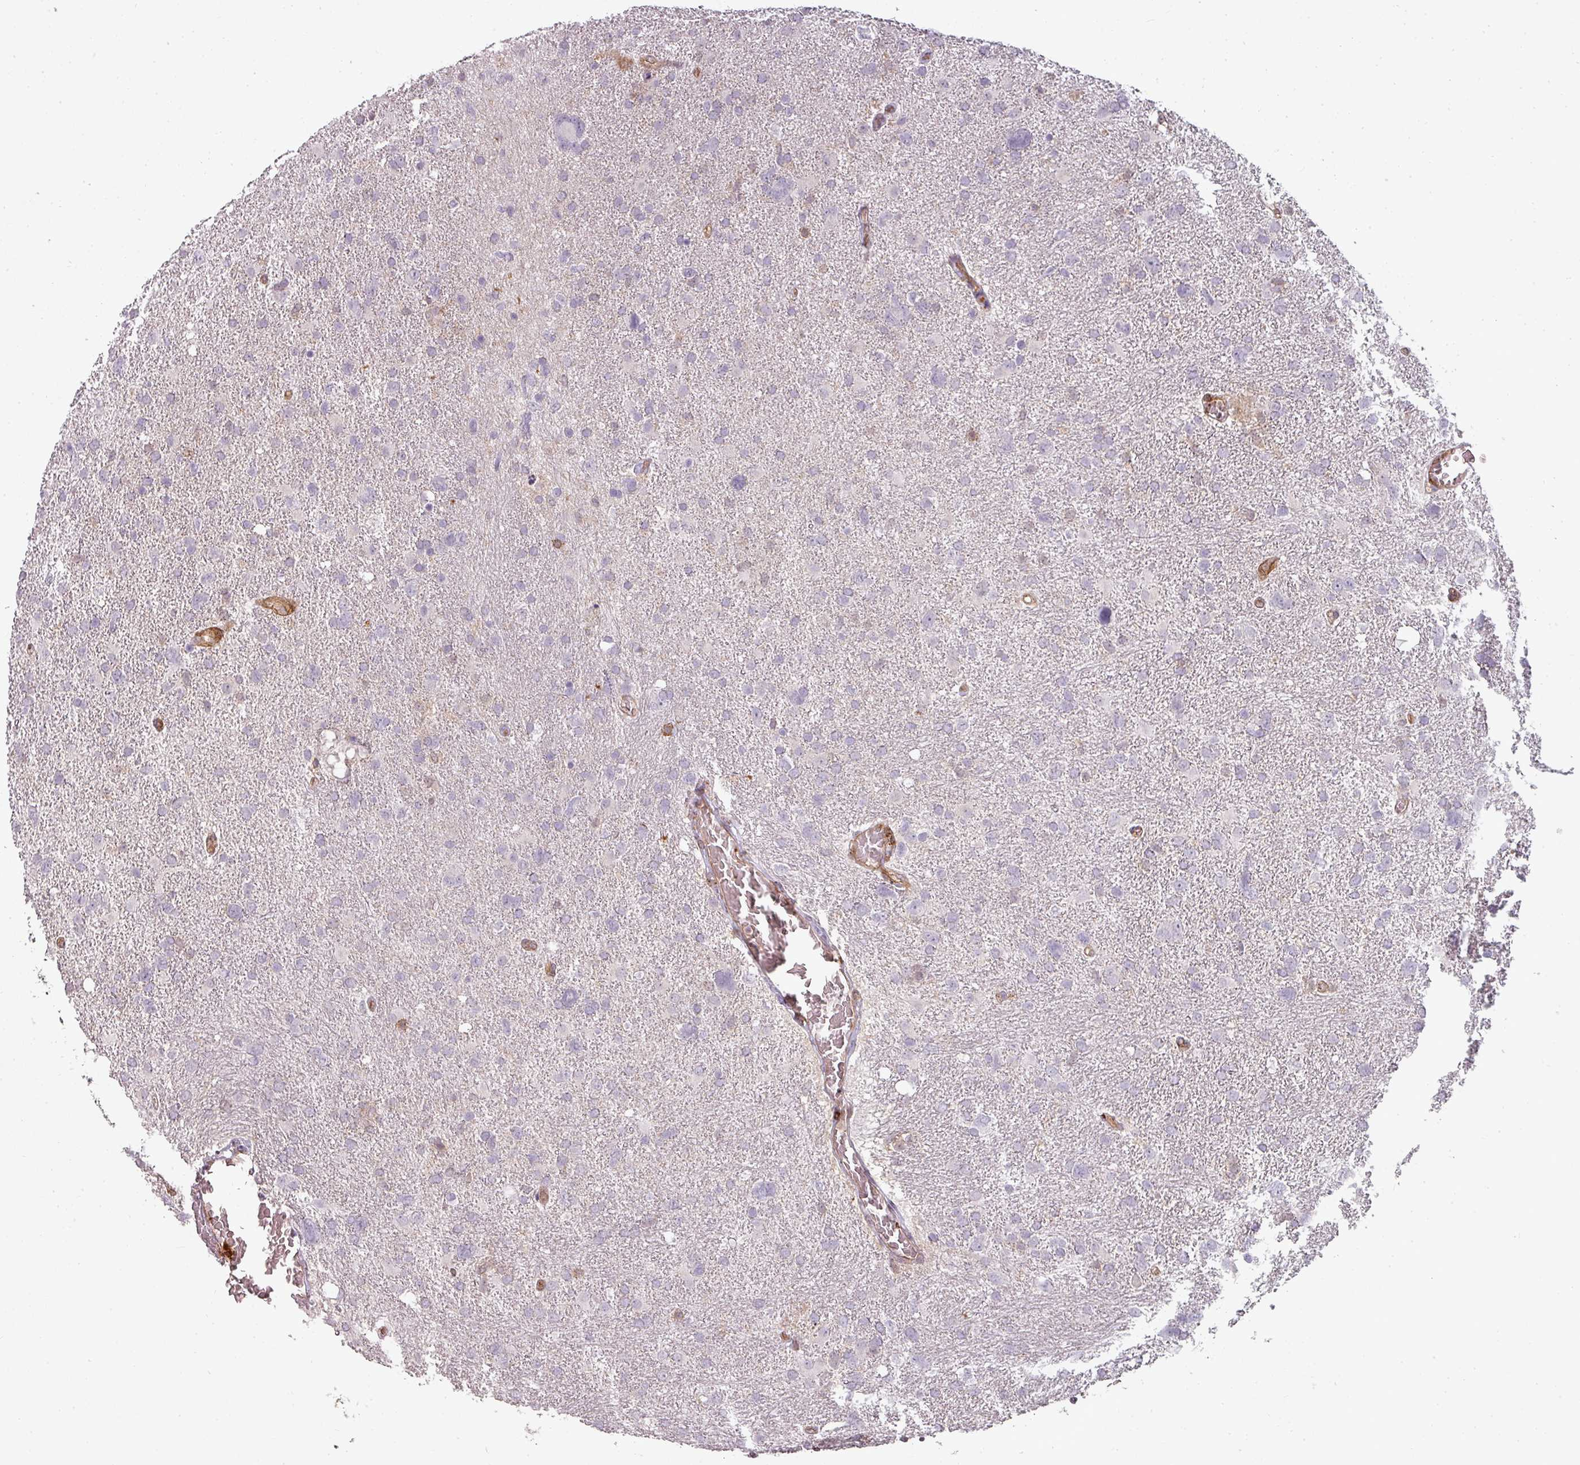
{"staining": {"intensity": "negative", "quantity": "none", "location": "none"}, "tissue": "glioma", "cell_type": "Tumor cells", "image_type": "cancer", "snomed": [{"axis": "morphology", "description": "Glioma, malignant, High grade"}, {"axis": "topography", "description": "Brain"}], "caption": "IHC micrograph of human malignant high-grade glioma stained for a protein (brown), which shows no positivity in tumor cells. The staining was performed using DAB to visualize the protein expression in brown, while the nuclei were stained in blue with hematoxylin (Magnification: 20x).", "gene": "CLIC1", "patient": {"sex": "male", "age": 61}}